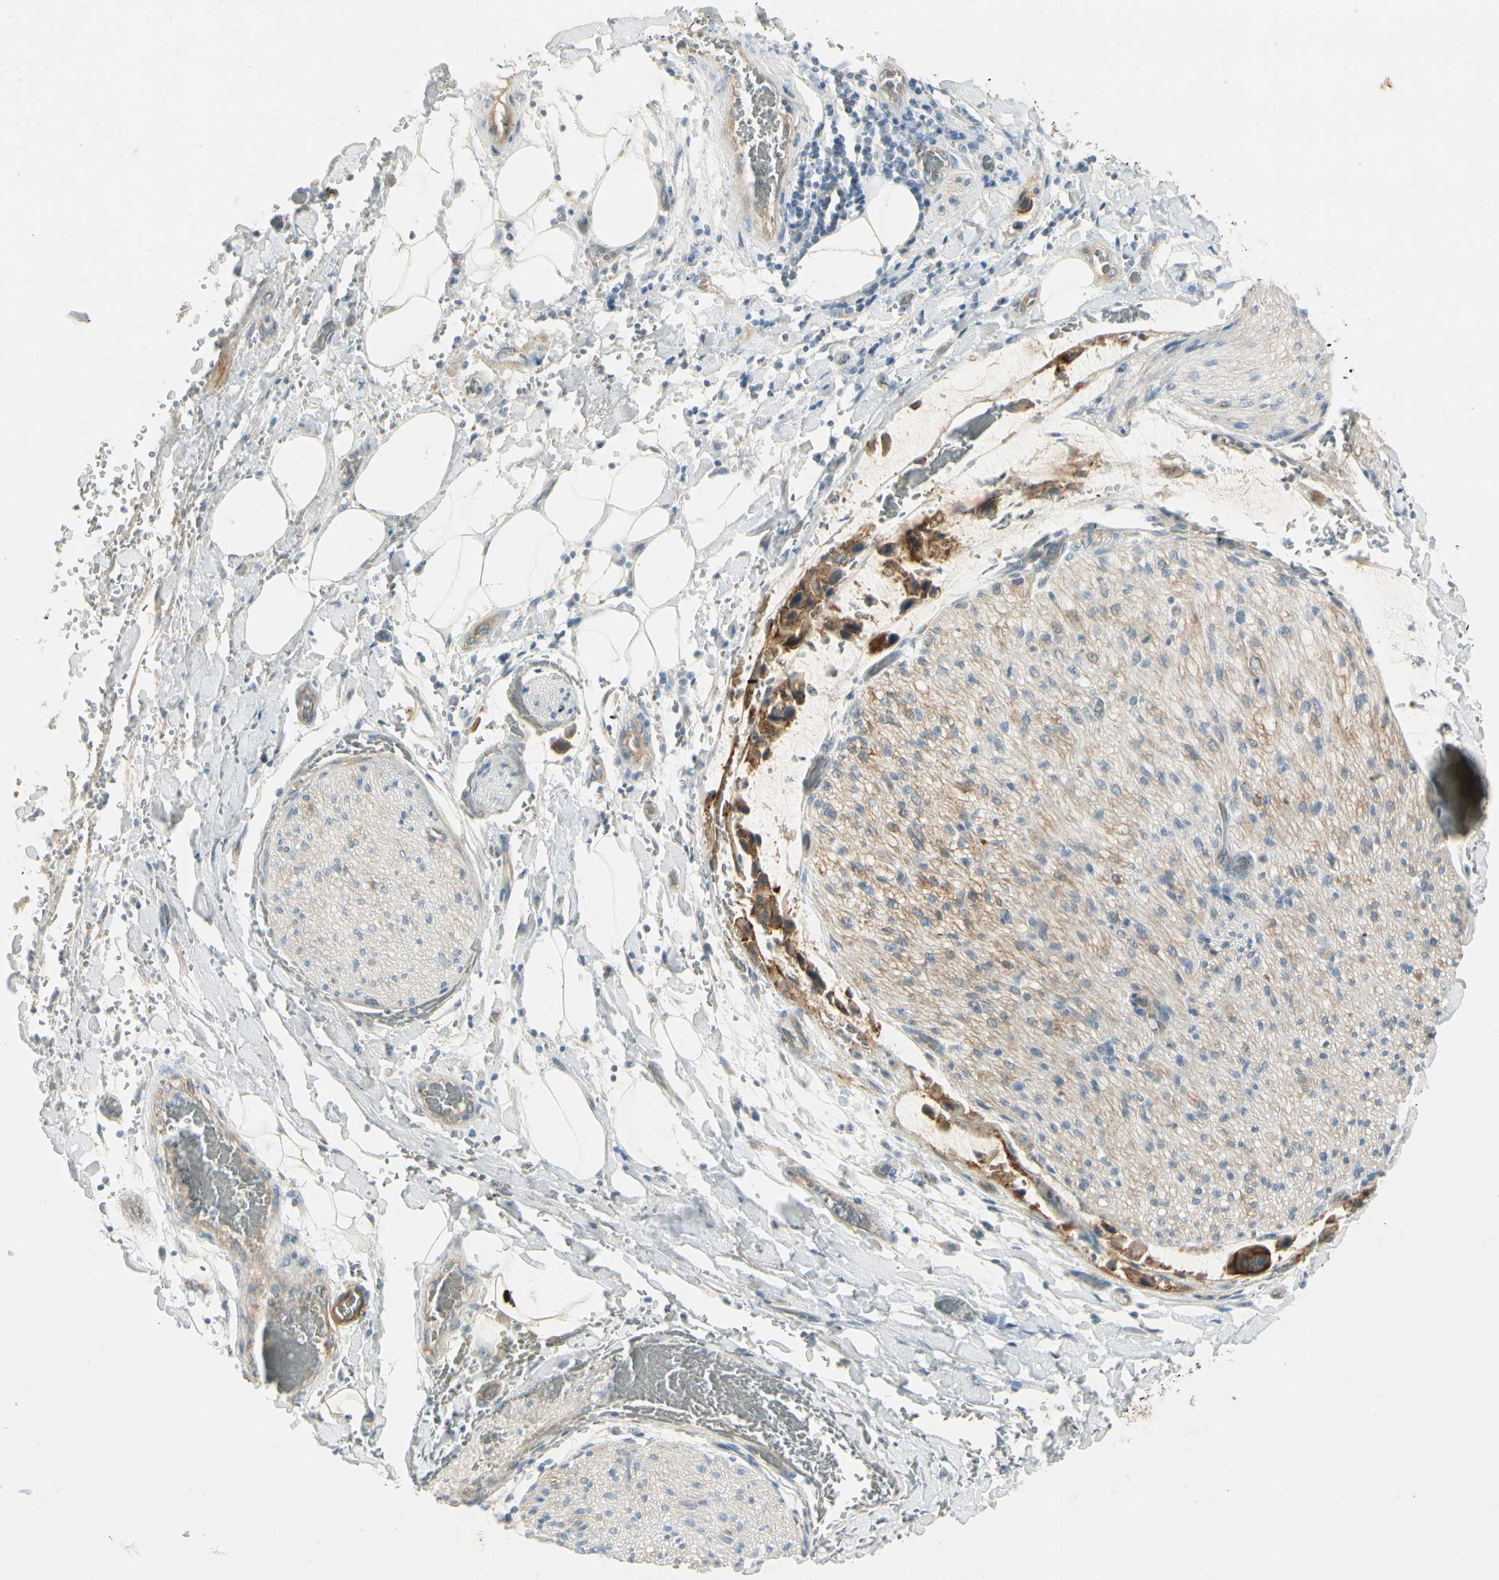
{"staining": {"intensity": "negative", "quantity": "none", "location": "none"}, "tissue": "adipose tissue", "cell_type": "Adipocytes", "image_type": "normal", "snomed": [{"axis": "morphology", "description": "Normal tissue, NOS"}, {"axis": "morphology", "description": "Cholangiocarcinoma"}, {"axis": "topography", "description": "Liver"}, {"axis": "topography", "description": "Peripheral nerve tissue"}], "caption": "High power microscopy histopathology image of an IHC image of benign adipose tissue, revealing no significant expression in adipocytes. (Brightfield microscopy of DAB (3,3'-diaminobenzidine) IHC at high magnification).", "gene": "ITGA3", "patient": {"sex": "male", "age": 50}}